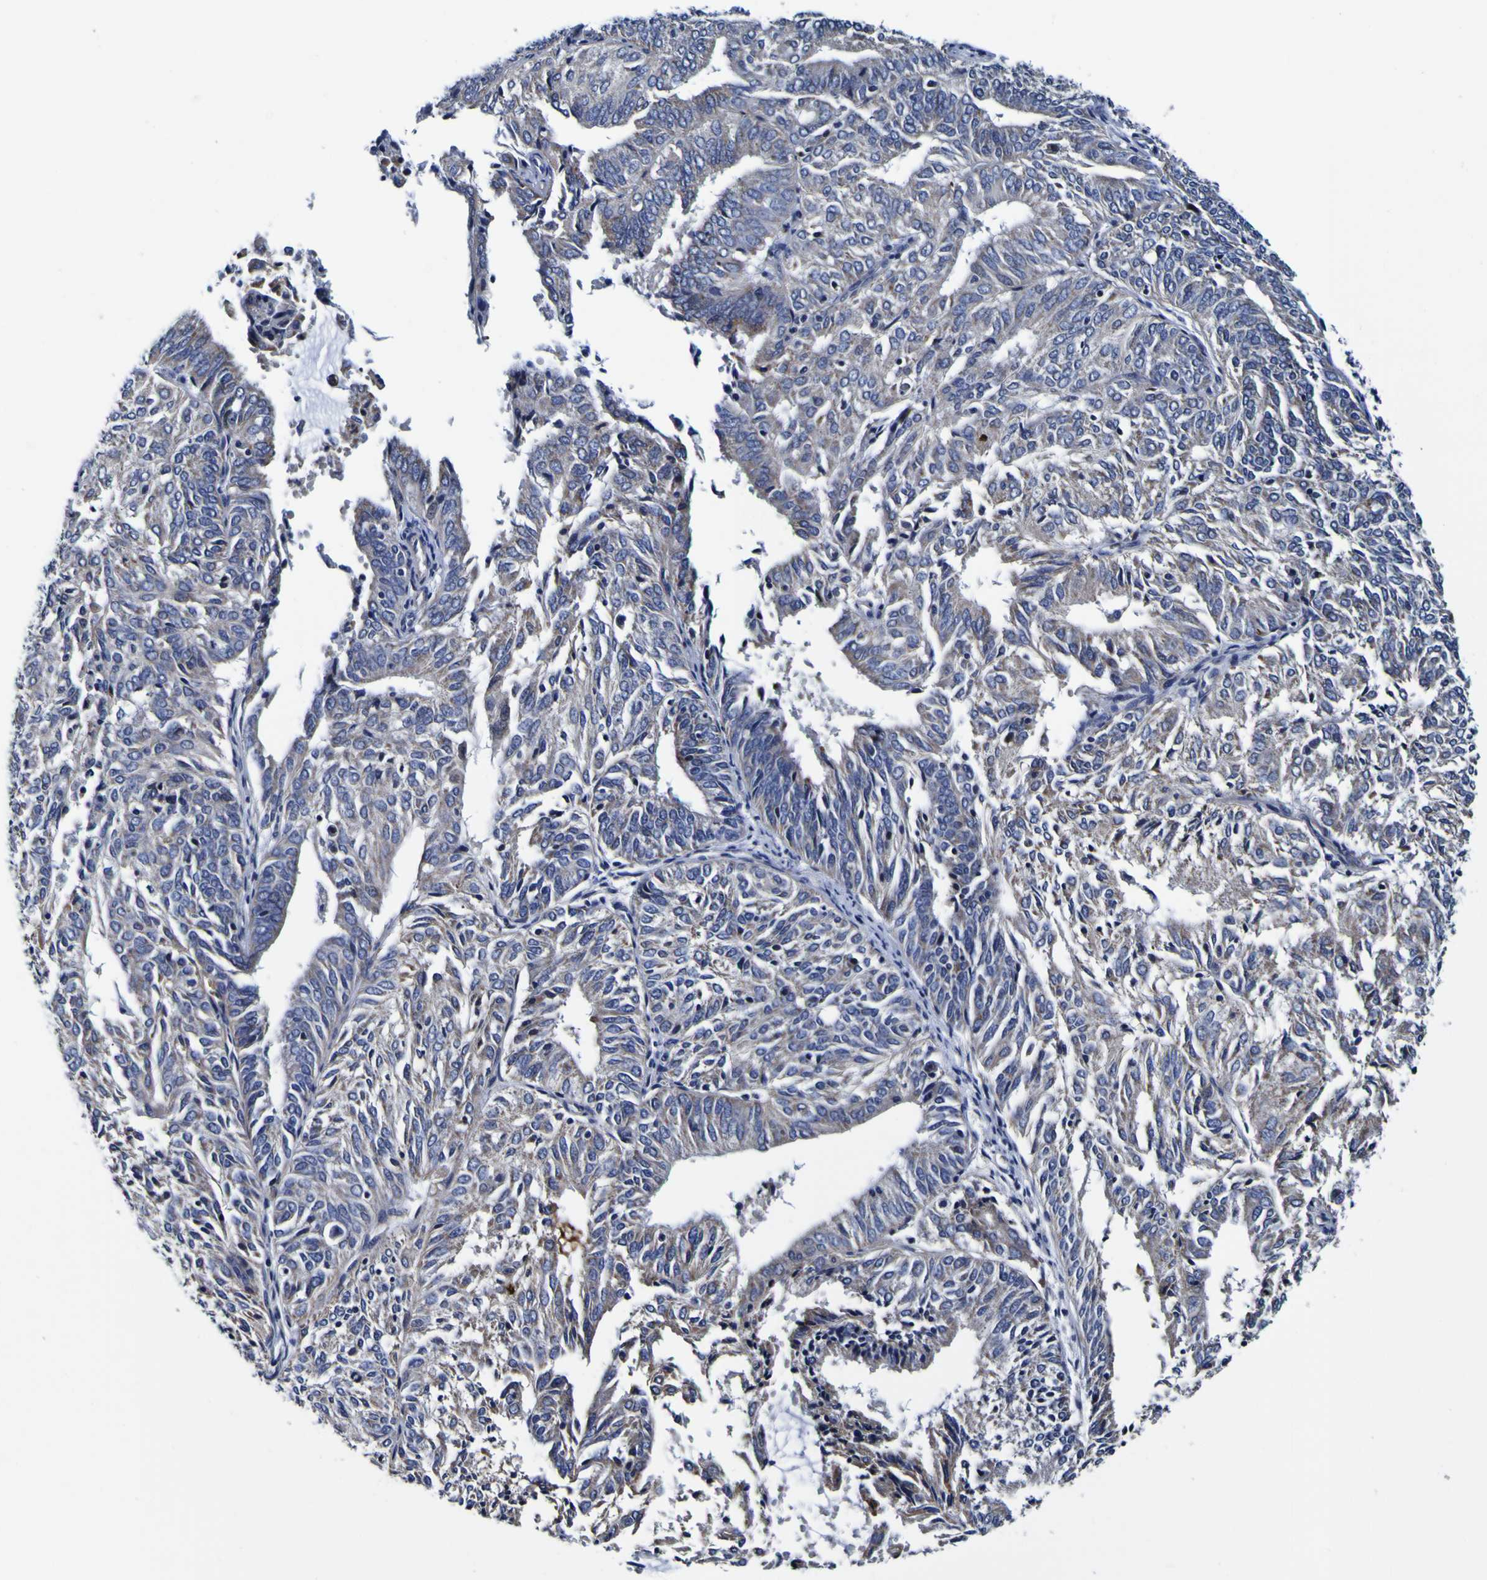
{"staining": {"intensity": "weak", "quantity": "25%-75%", "location": "cytoplasmic/membranous"}, "tissue": "endometrial cancer", "cell_type": "Tumor cells", "image_type": "cancer", "snomed": [{"axis": "morphology", "description": "Adenocarcinoma, NOS"}, {"axis": "topography", "description": "Uterus"}], "caption": "Endometrial cancer (adenocarcinoma) was stained to show a protein in brown. There is low levels of weak cytoplasmic/membranous expression in approximately 25%-75% of tumor cells.", "gene": "PDLIM4", "patient": {"sex": "female", "age": 60}}